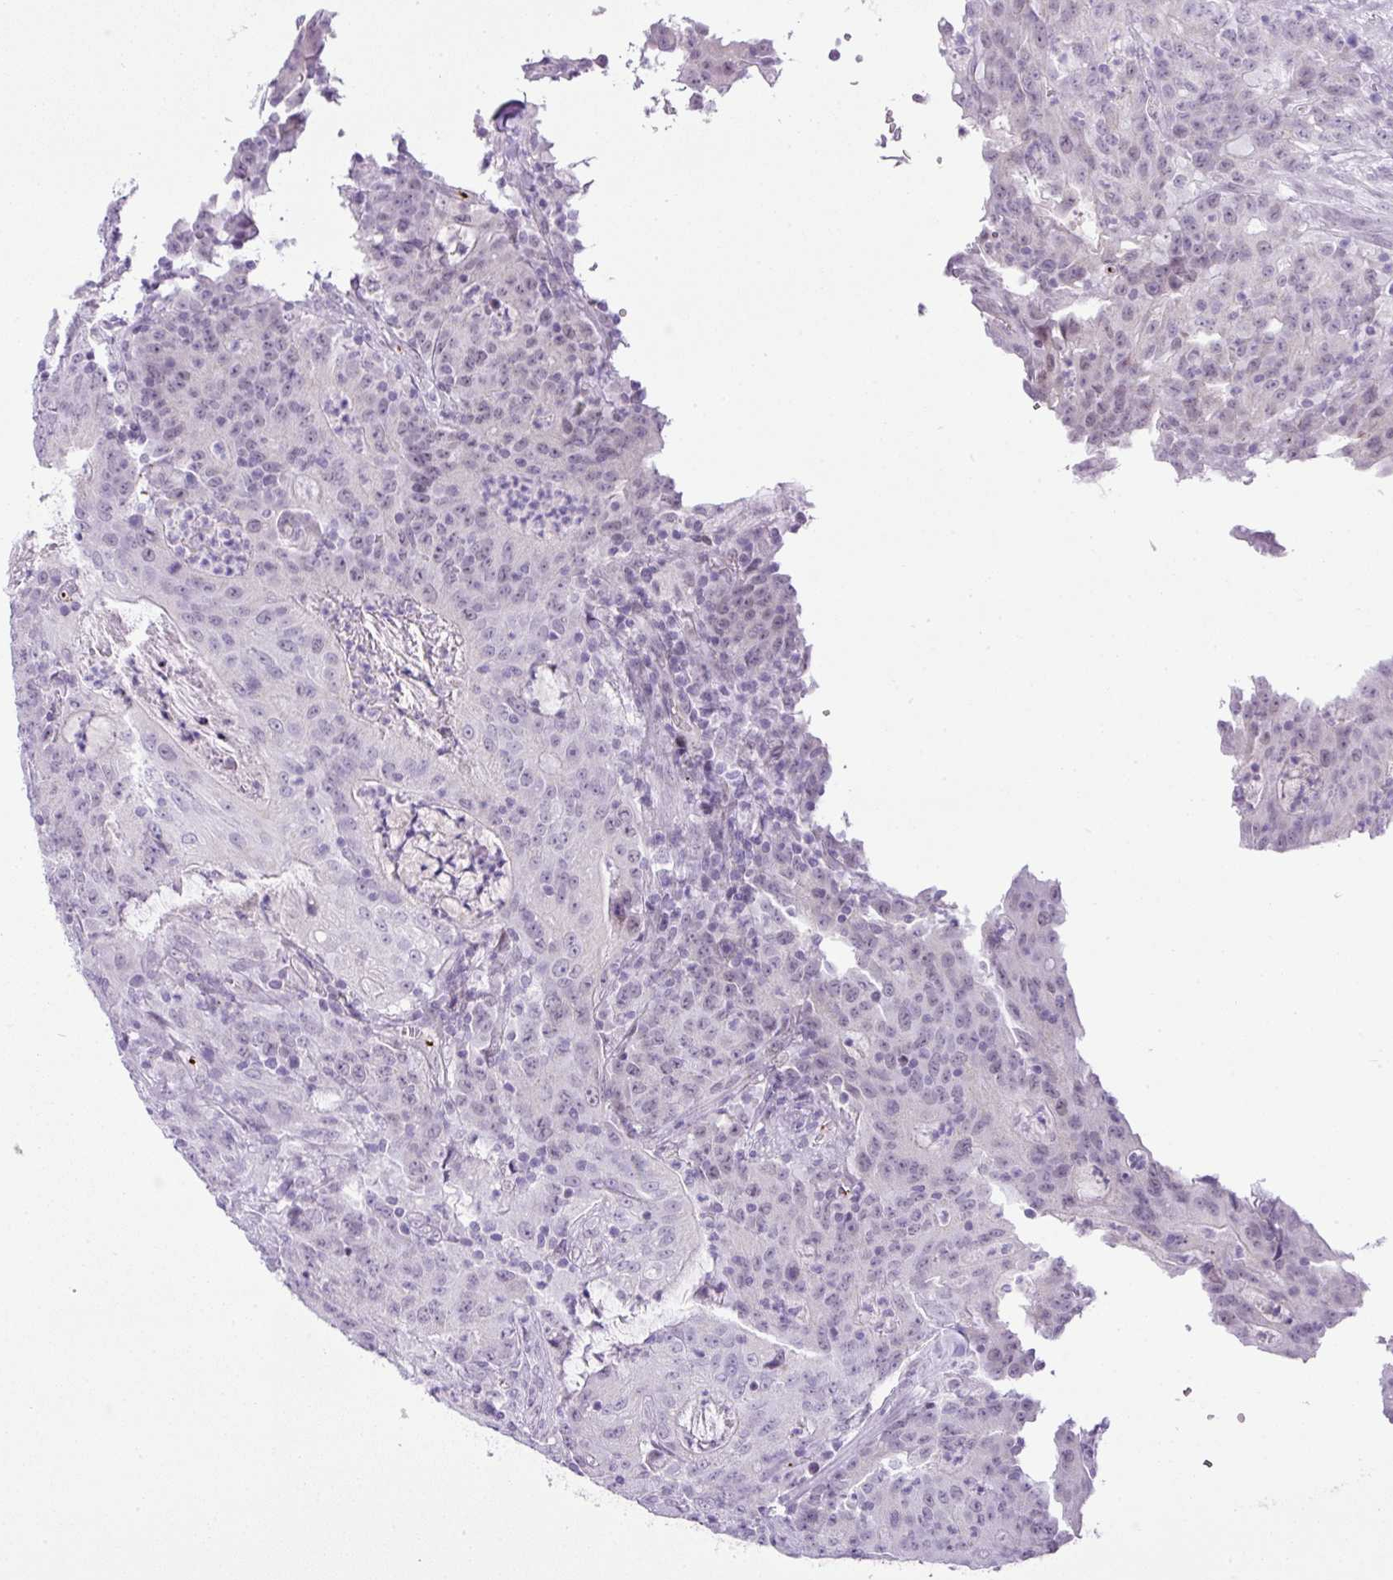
{"staining": {"intensity": "negative", "quantity": "none", "location": "none"}, "tissue": "colorectal cancer", "cell_type": "Tumor cells", "image_type": "cancer", "snomed": [{"axis": "morphology", "description": "Adenocarcinoma, NOS"}, {"axis": "topography", "description": "Colon"}], "caption": "Histopathology image shows no significant protein expression in tumor cells of adenocarcinoma (colorectal).", "gene": "CMTM5", "patient": {"sex": "male", "age": 83}}